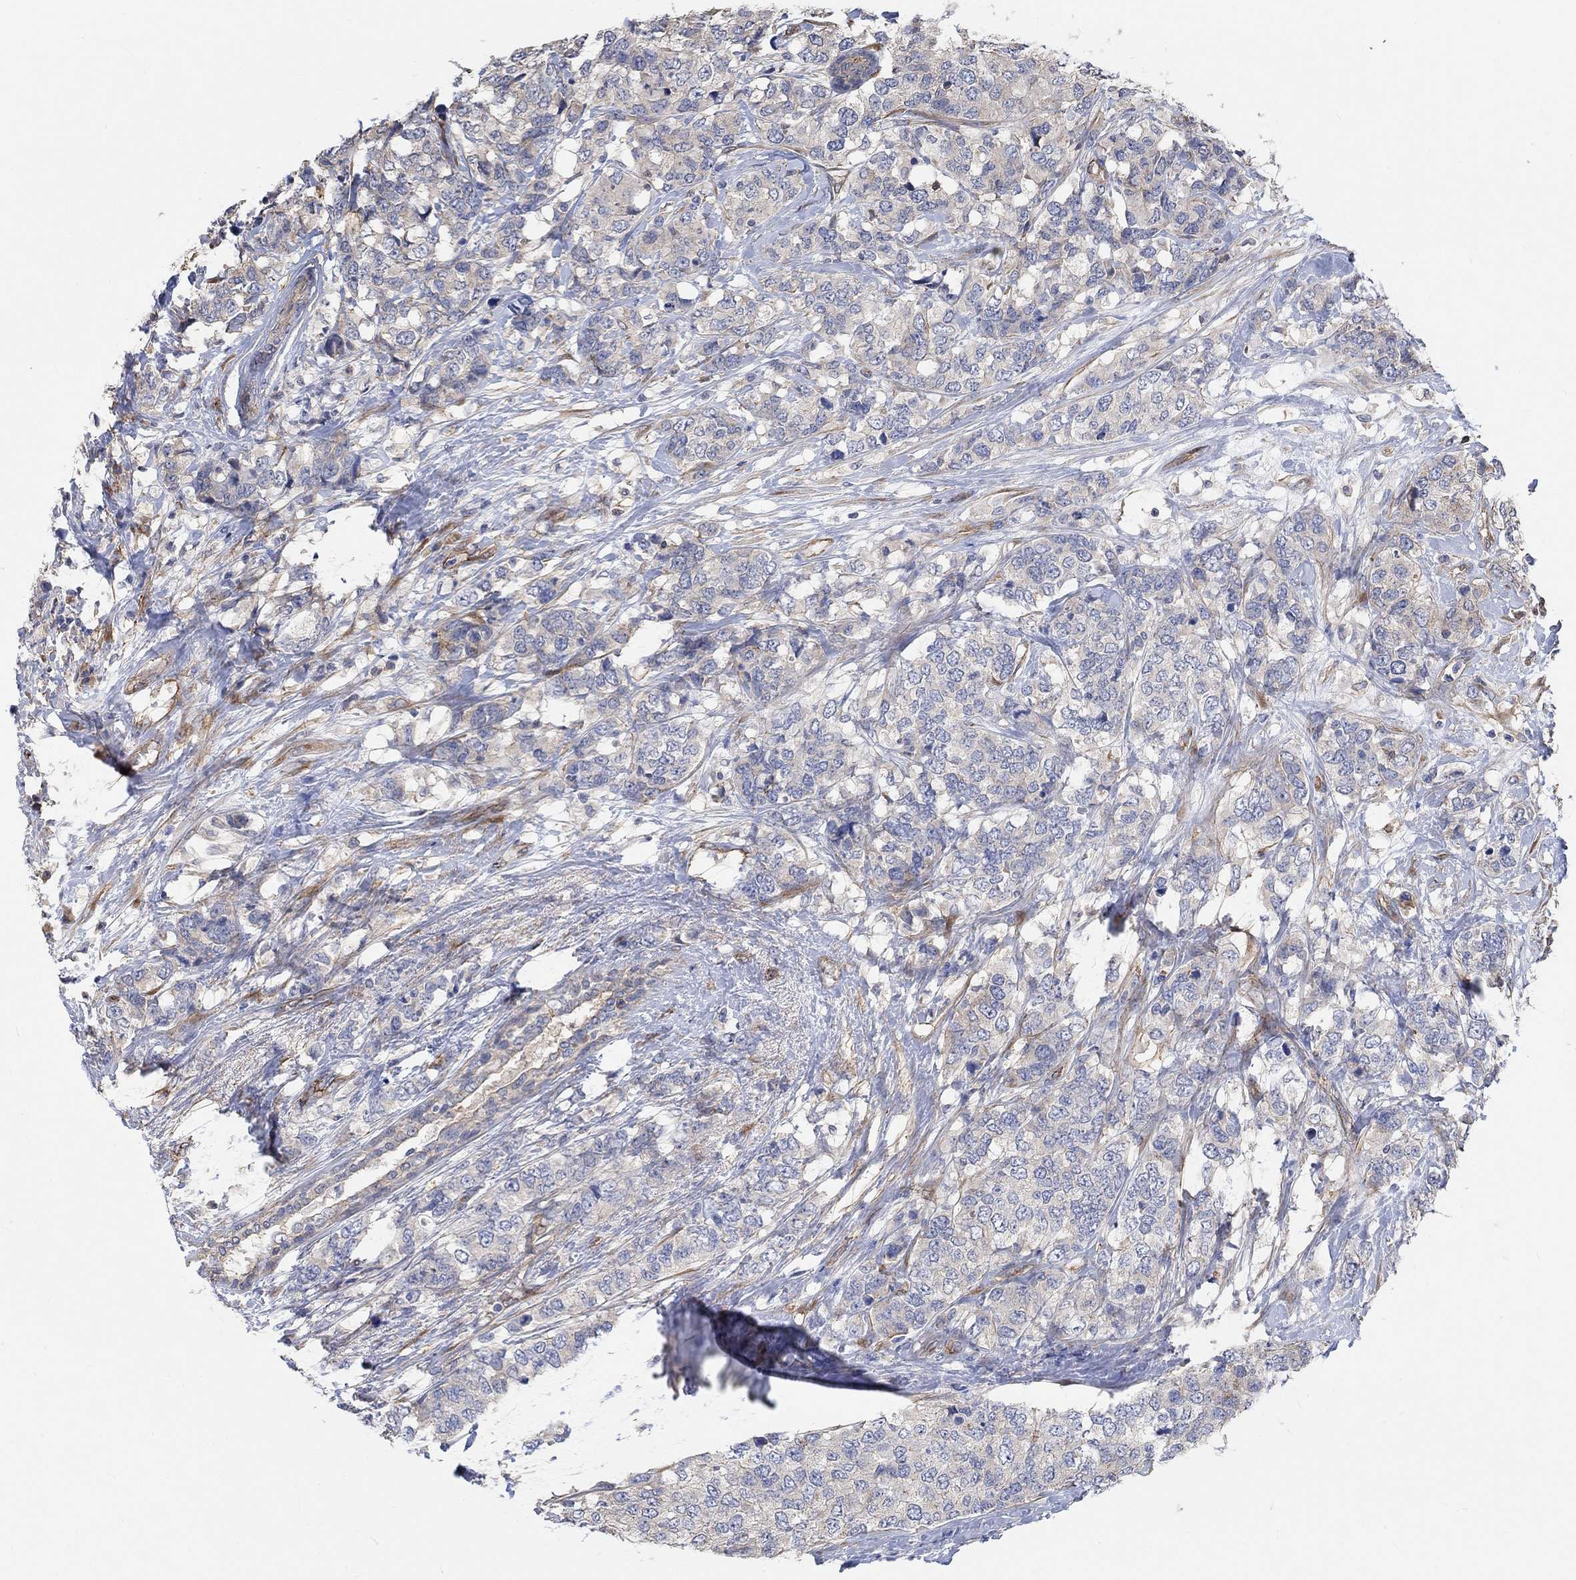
{"staining": {"intensity": "moderate", "quantity": "<25%", "location": "cytoplasmic/membranous"}, "tissue": "breast cancer", "cell_type": "Tumor cells", "image_type": "cancer", "snomed": [{"axis": "morphology", "description": "Lobular carcinoma"}, {"axis": "topography", "description": "Breast"}], "caption": "Tumor cells exhibit low levels of moderate cytoplasmic/membranous staining in about <25% of cells in human breast cancer (lobular carcinoma).", "gene": "SYT16", "patient": {"sex": "female", "age": 59}}